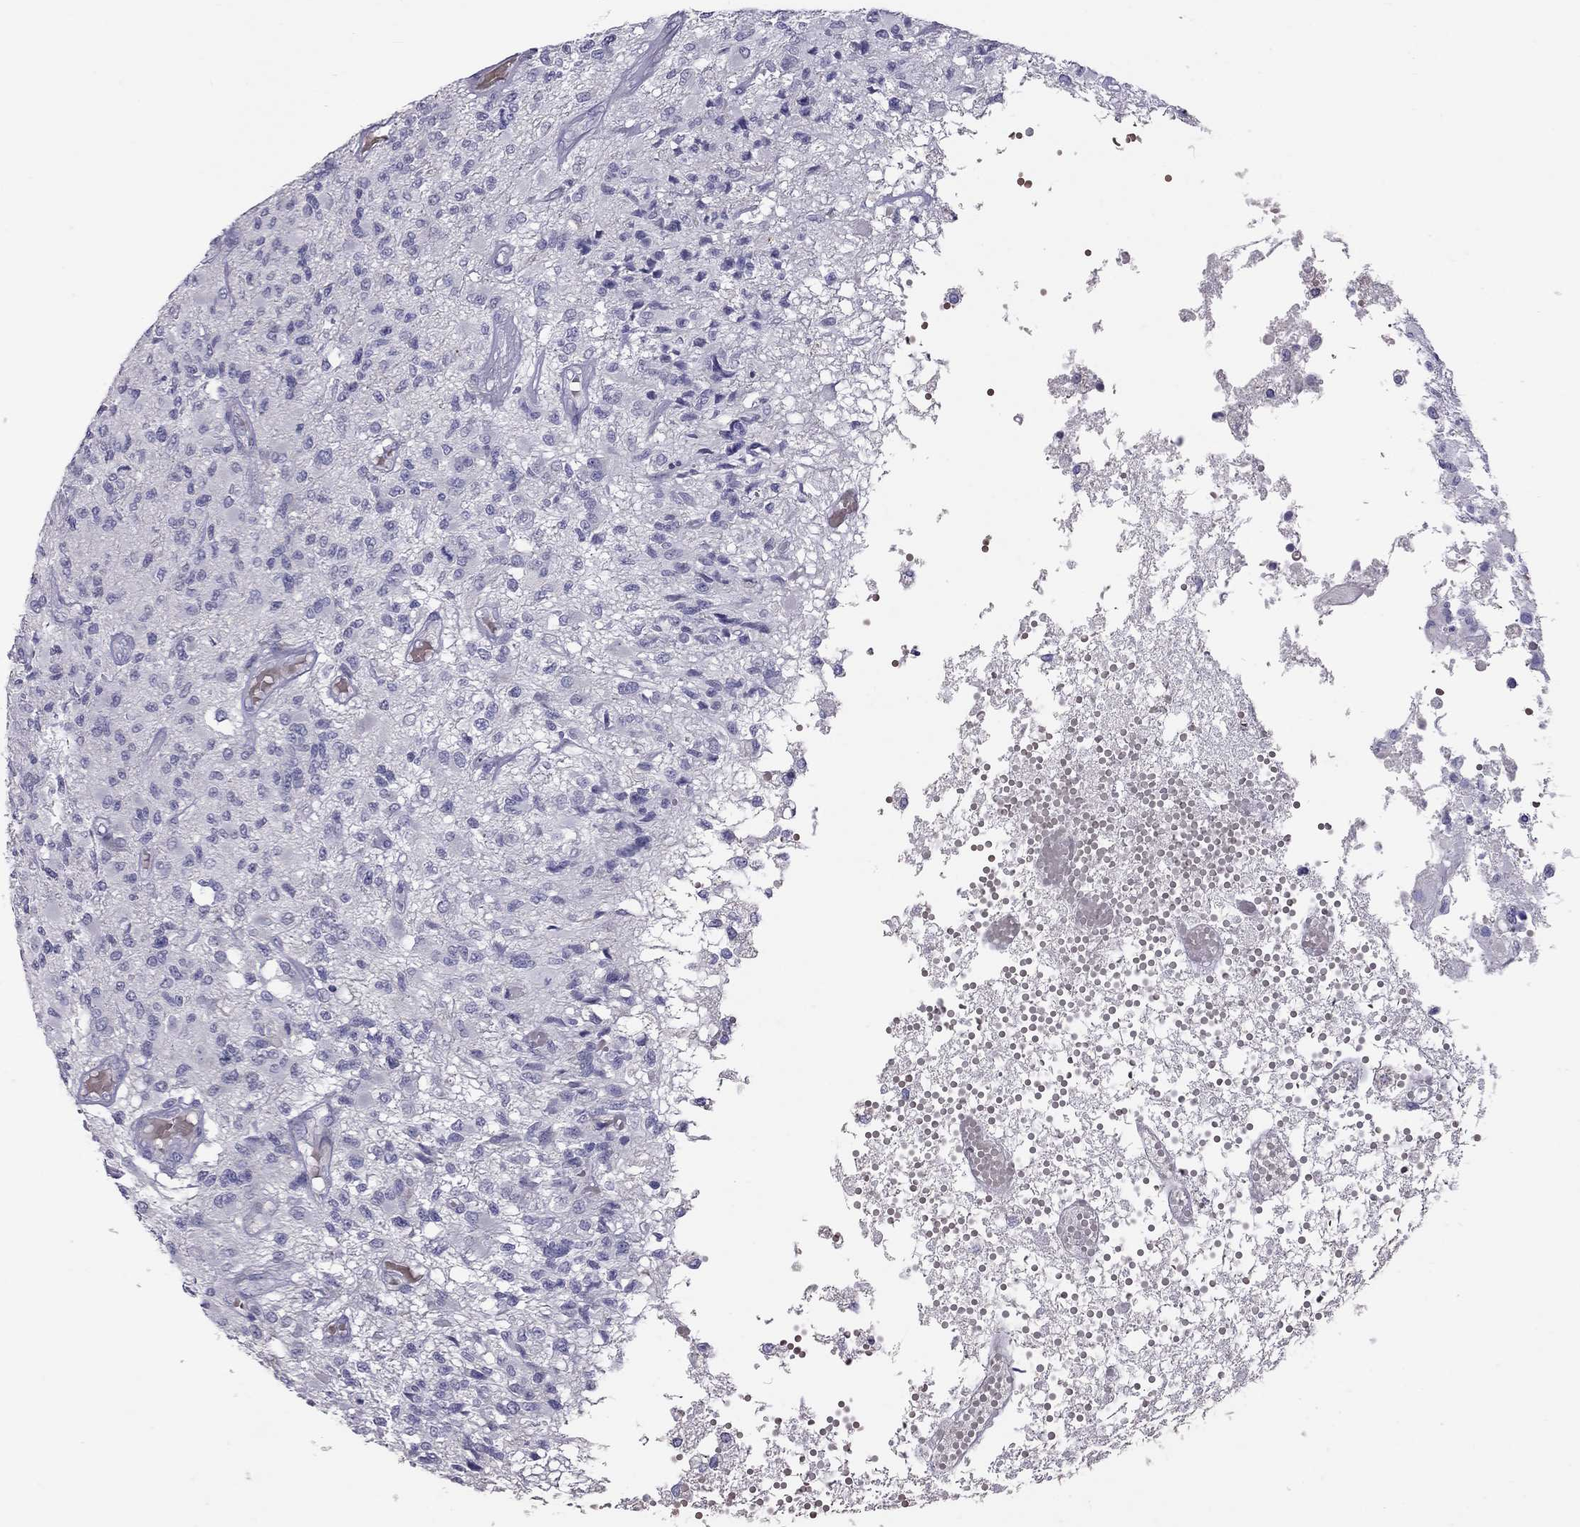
{"staining": {"intensity": "negative", "quantity": "none", "location": "none"}, "tissue": "glioma", "cell_type": "Tumor cells", "image_type": "cancer", "snomed": [{"axis": "morphology", "description": "Glioma, malignant, High grade"}, {"axis": "topography", "description": "Brain"}], "caption": "Immunohistochemistry (IHC) of human glioma demonstrates no expression in tumor cells. The staining is performed using DAB (3,3'-diaminobenzidine) brown chromogen with nuclei counter-stained in using hematoxylin.", "gene": "MUC16", "patient": {"sex": "female", "age": 63}}